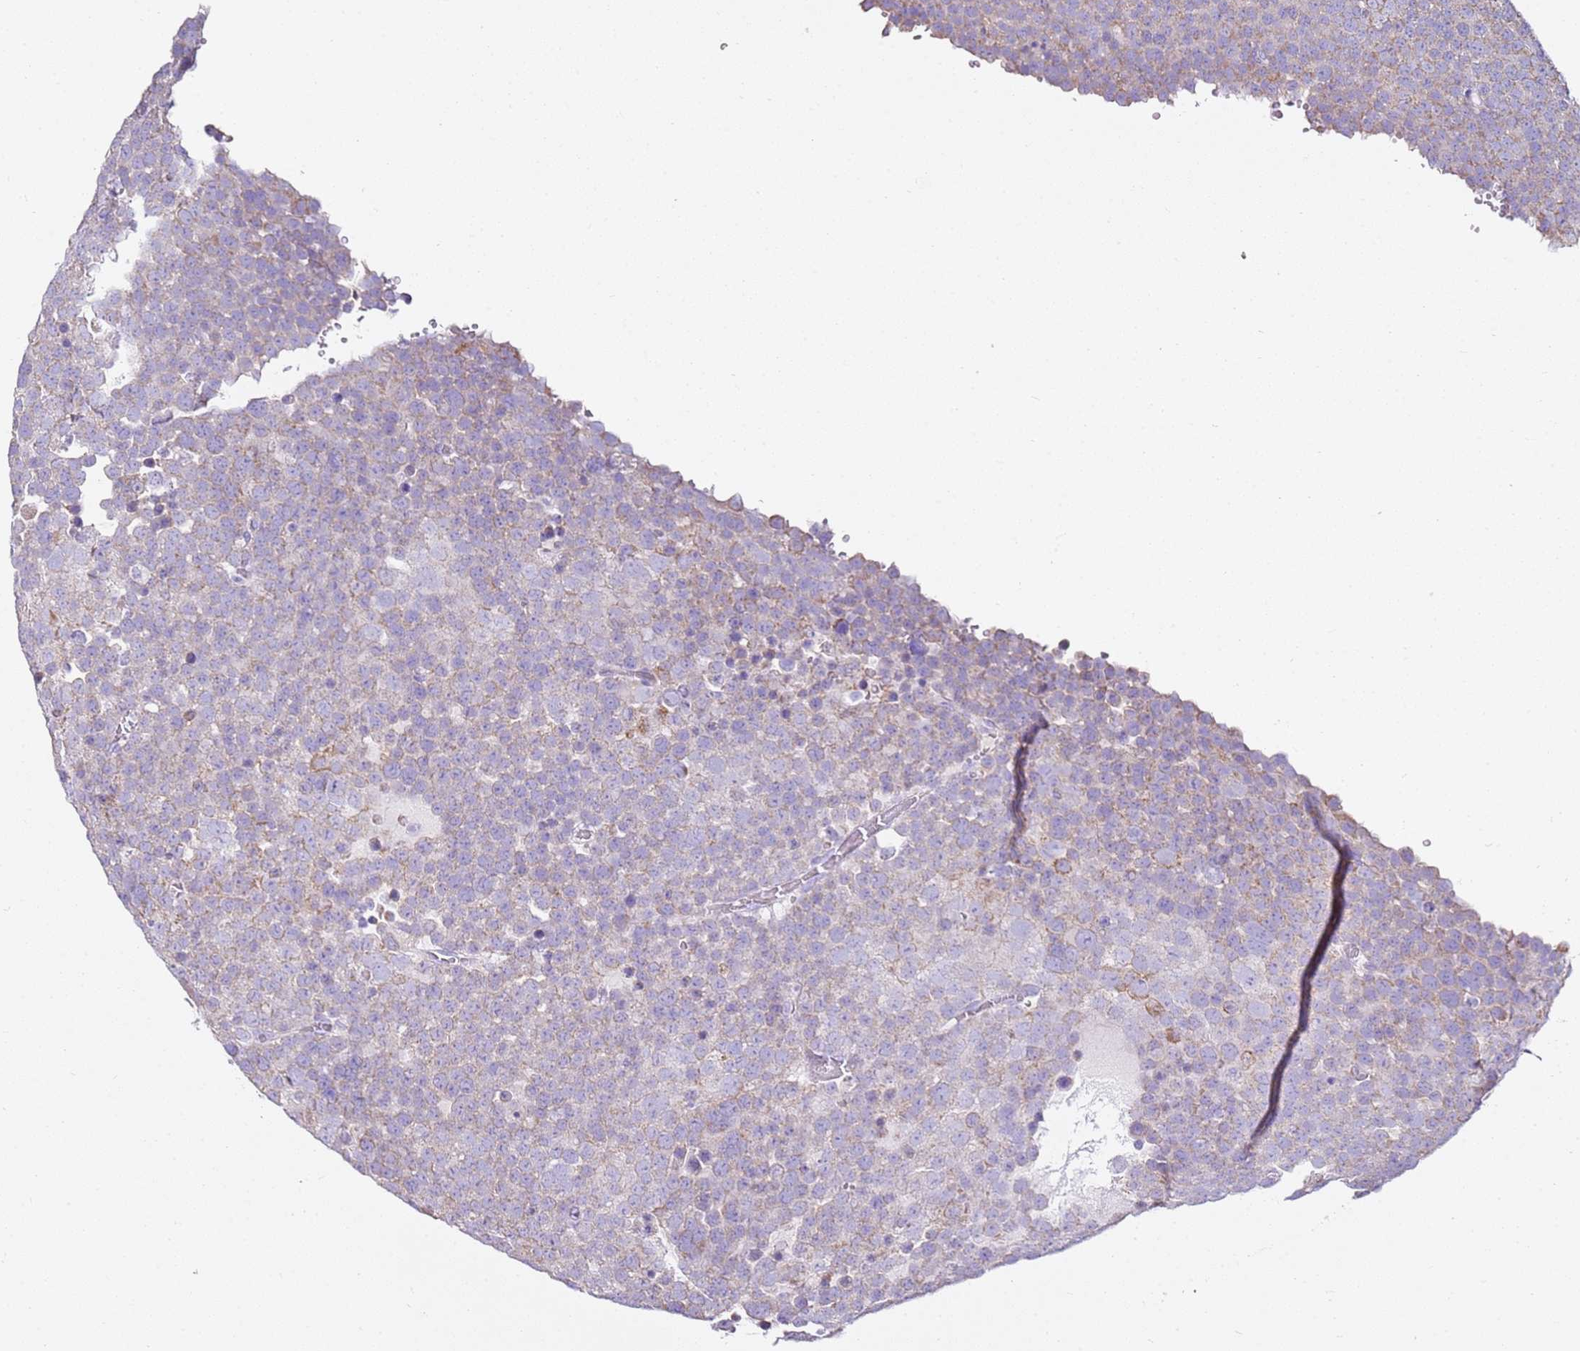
{"staining": {"intensity": "moderate", "quantity": "<25%", "location": "cytoplasmic/membranous"}, "tissue": "testis cancer", "cell_type": "Tumor cells", "image_type": "cancer", "snomed": [{"axis": "morphology", "description": "Seminoma, NOS"}, {"axis": "topography", "description": "Testis"}], "caption": "DAB (3,3'-diaminobenzidine) immunohistochemical staining of testis cancer (seminoma) demonstrates moderate cytoplasmic/membranous protein staining in approximately <25% of tumor cells. (DAB (3,3'-diaminobenzidine) IHC with brightfield microscopy, high magnification).", "gene": "MYBPC3", "patient": {"sex": "male", "age": 71}}